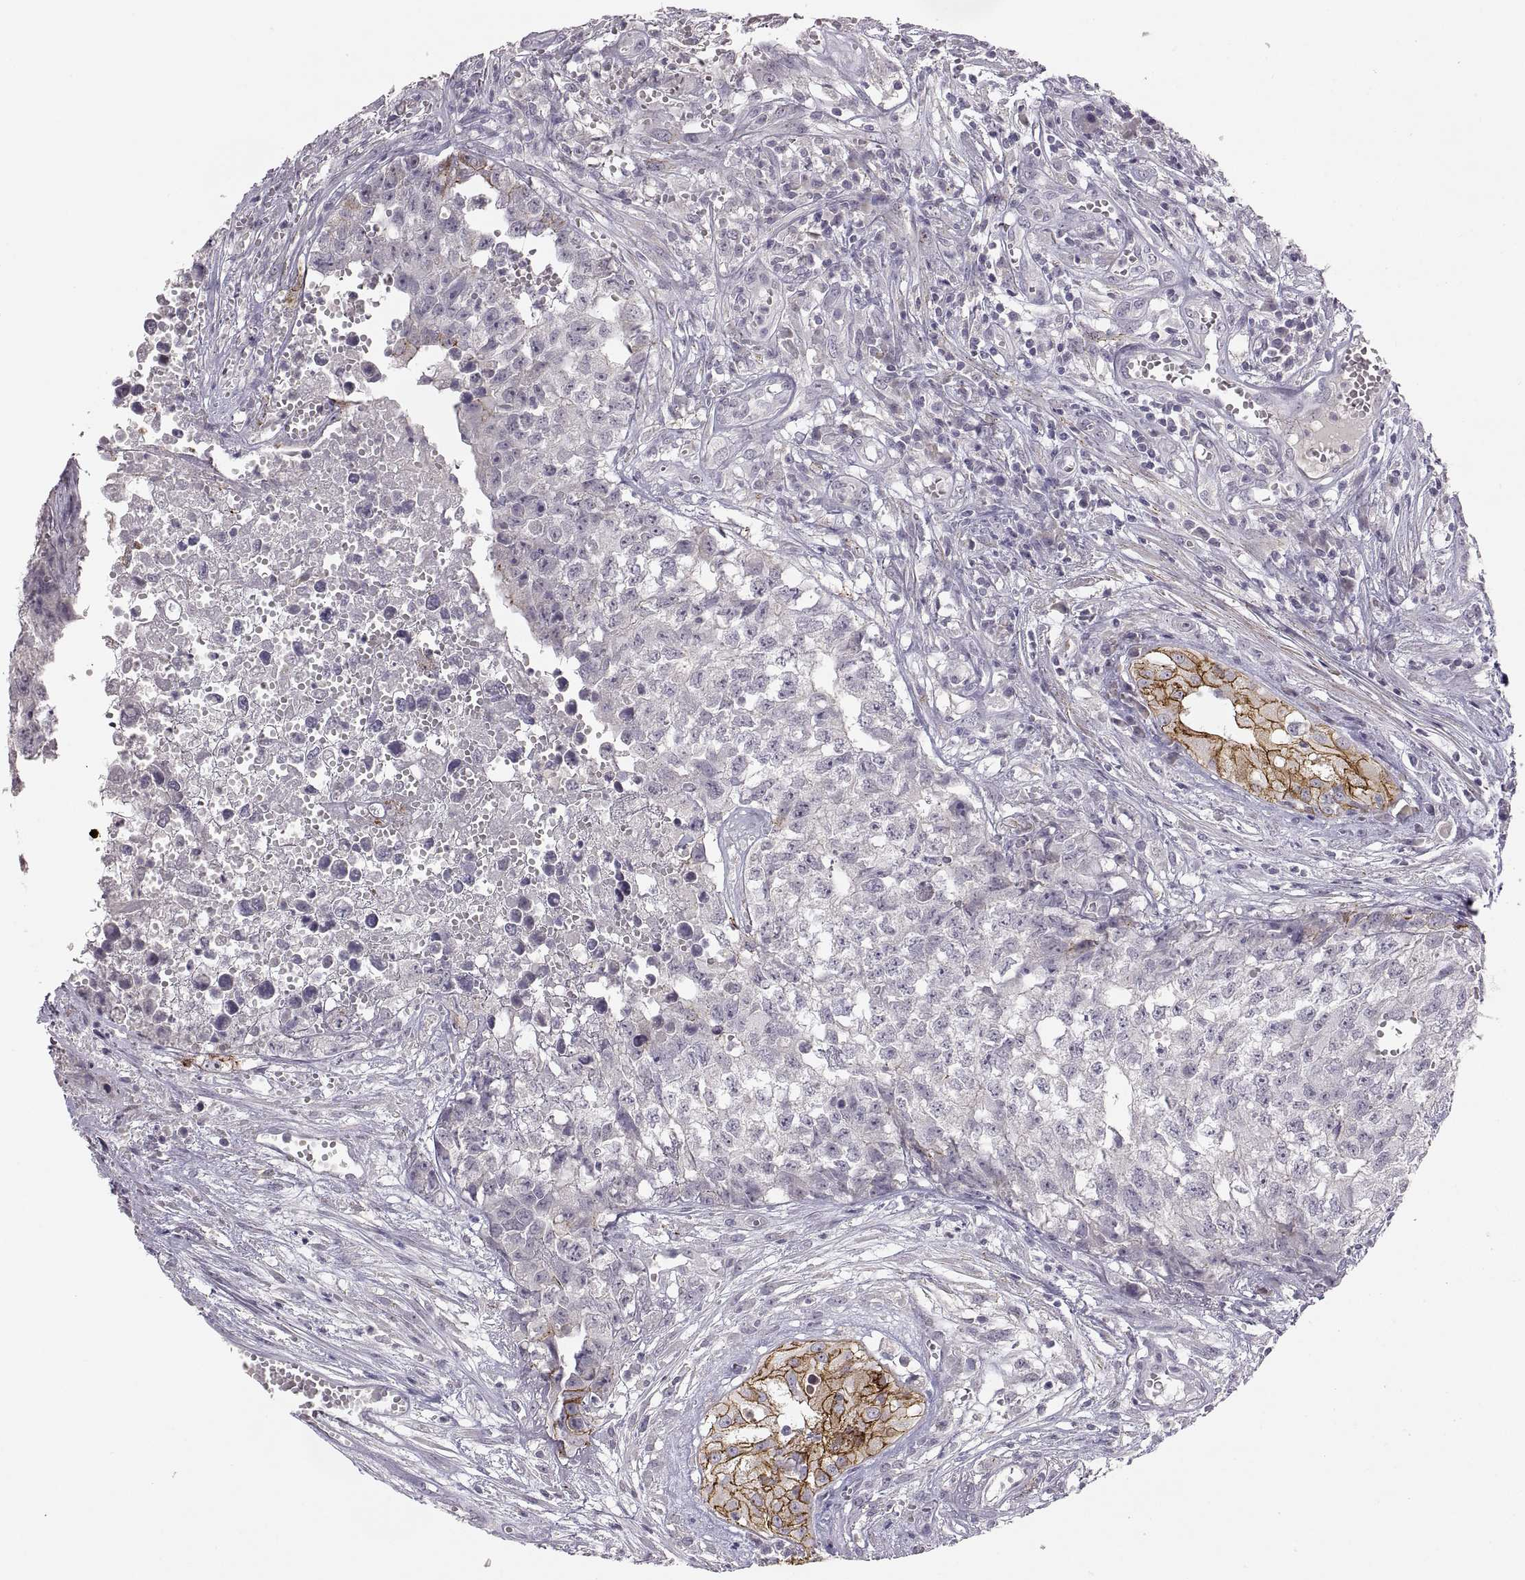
{"staining": {"intensity": "negative", "quantity": "none", "location": "none"}, "tissue": "testis cancer", "cell_type": "Tumor cells", "image_type": "cancer", "snomed": [{"axis": "morphology", "description": "Seminoma, NOS"}, {"axis": "morphology", "description": "Carcinoma, Embryonal, NOS"}, {"axis": "topography", "description": "Testis"}], "caption": "Embryonal carcinoma (testis) was stained to show a protein in brown. There is no significant staining in tumor cells.", "gene": "CDH2", "patient": {"sex": "male", "age": 22}}